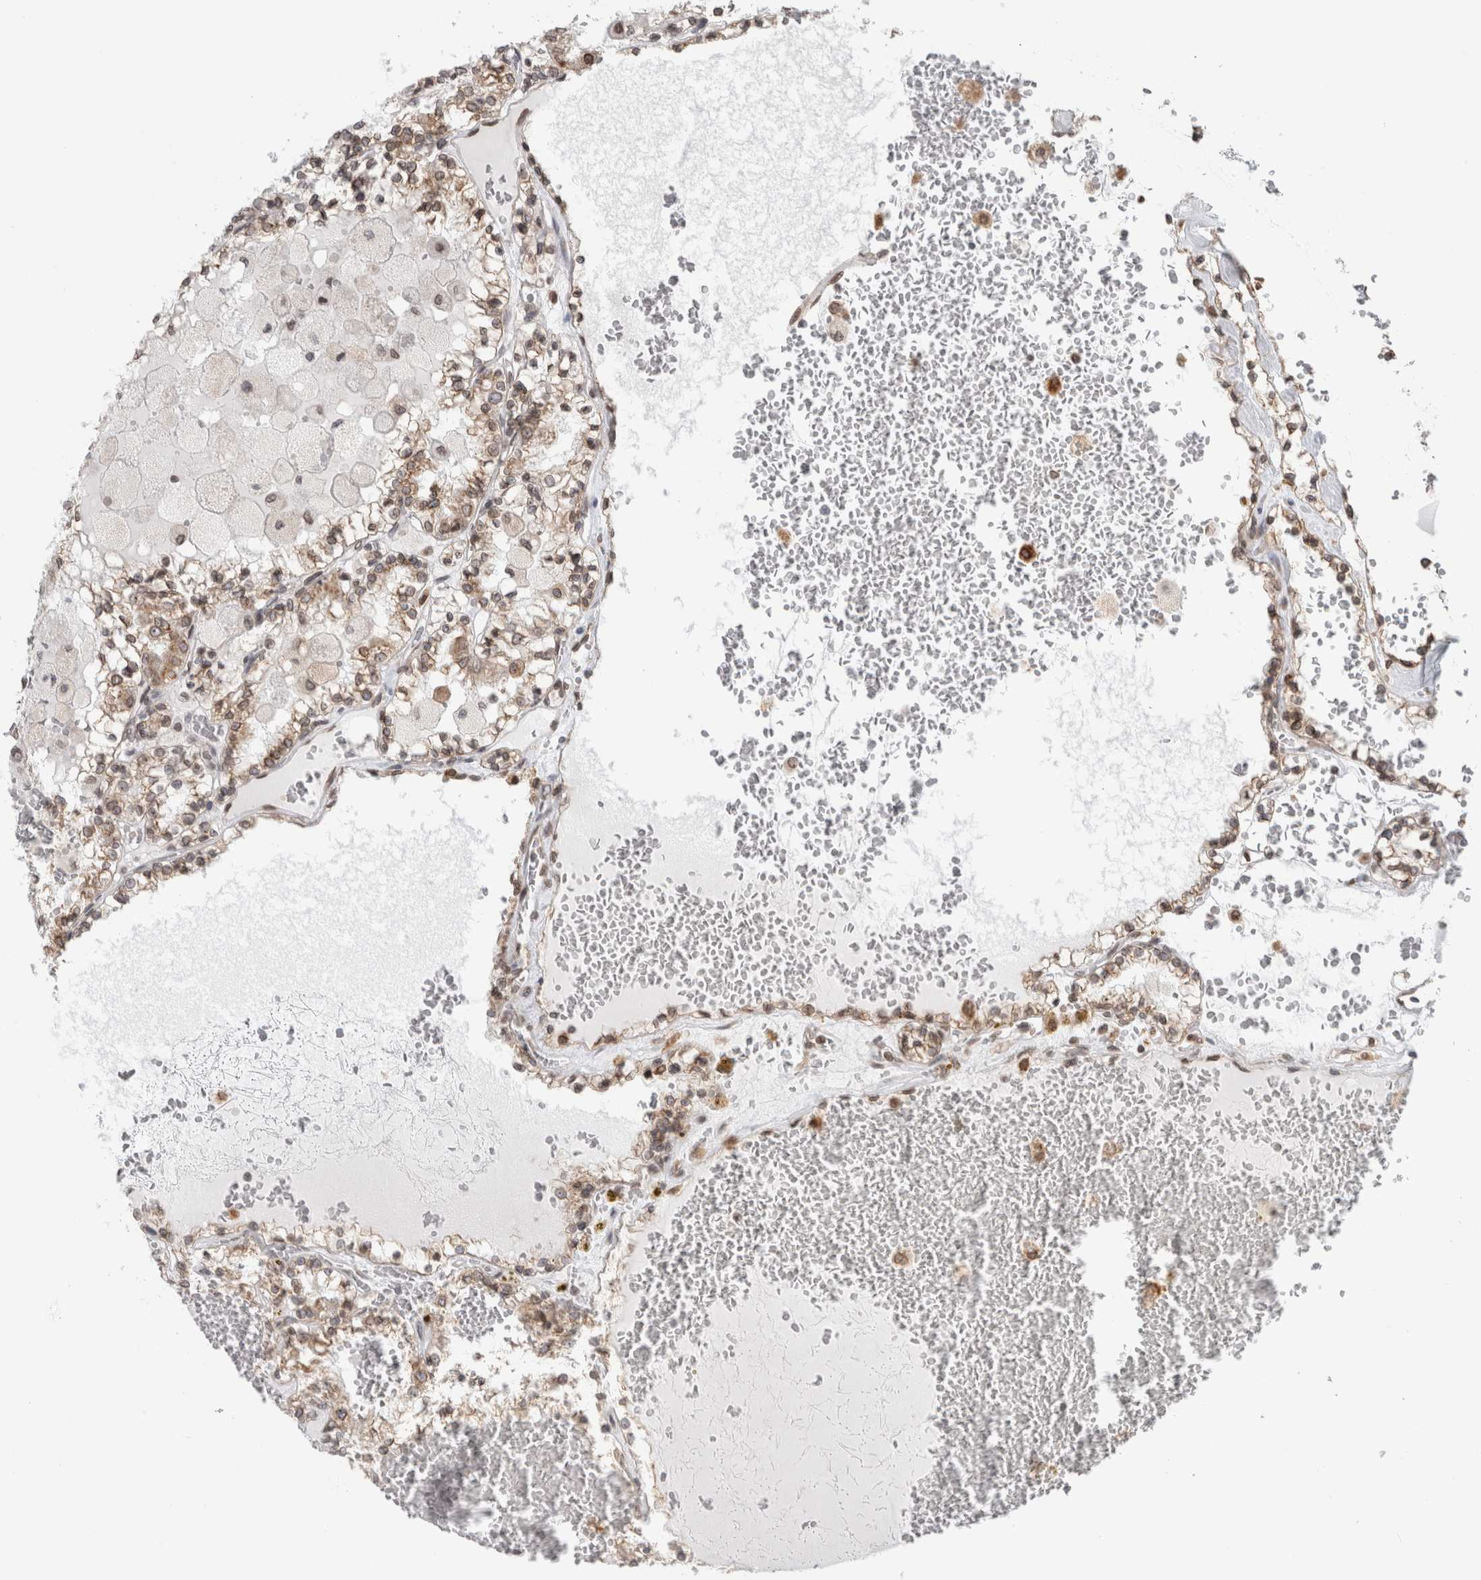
{"staining": {"intensity": "weak", "quantity": ">75%", "location": "cytoplasmic/membranous,nuclear"}, "tissue": "renal cancer", "cell_type": "Tumor cells", "image_type": "cancer", "snomed": [{"axis": "morphology", "description": "Adenocarcinoma, NOS"}, {"axis": "topography", "description": "Kidney"}], "caption": "IHC histopathology image of neoplastic tissue: renal adenocarcinoma stained using immunohistochemistry exhibits low levels of weak protein expression localized specifically in the cytoplasmic/membranous and nuclear of tumor cells, appearing as a cytoplasmic/membranous and nuclear brown color.", "gene": "RBMX2", "patient": {"sex": "female", "age": 56}}